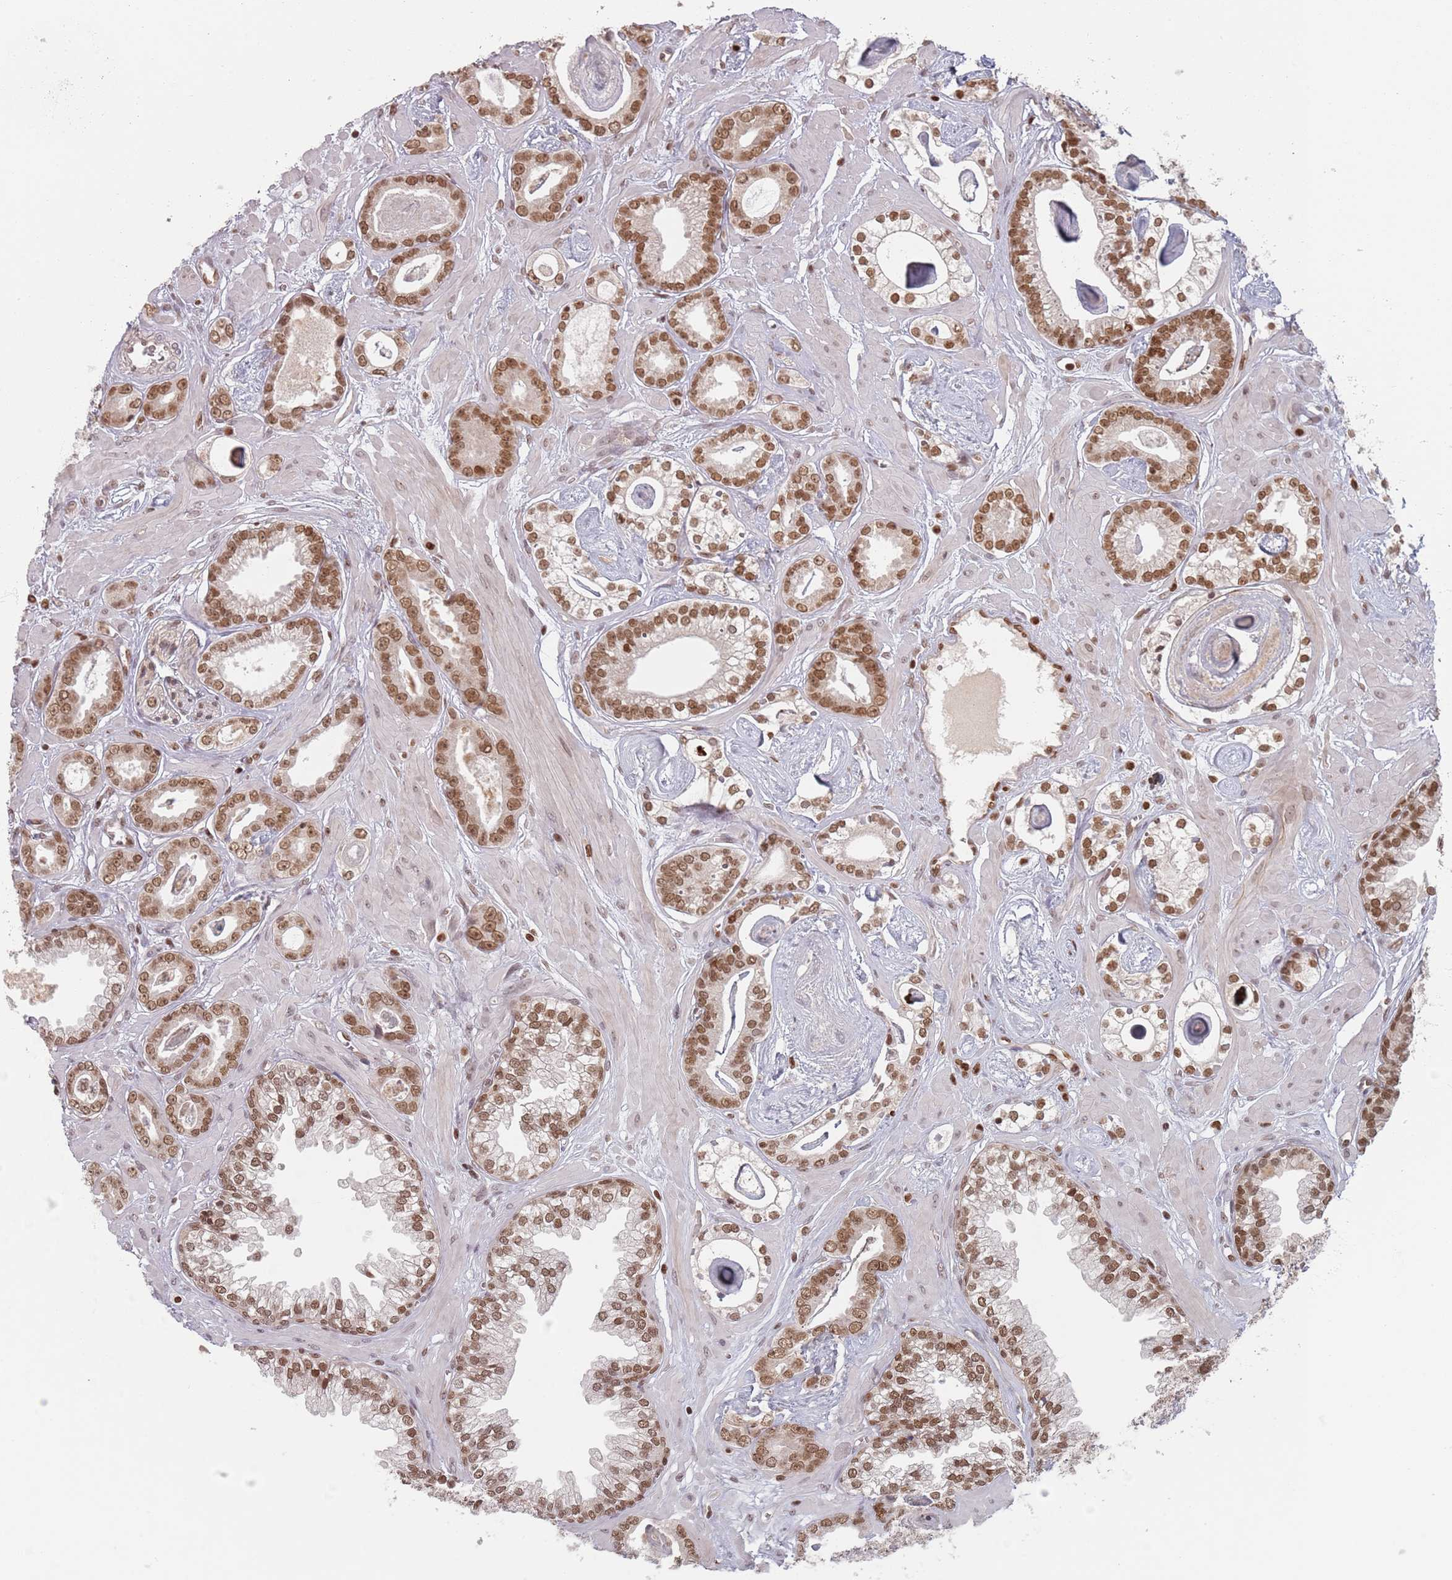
{"staining": {"intensity": "strong", "quantity": ">75%", "location": "cytoplasmic/membranous,nuclear"}, "tissue": "prostate cancer", "cell_type": "Tumor cells", "image_type": "cancer", "snomed": [{"axis": "morphology", "description": "Adenocarcinoma, Low grade"}, {"axis": "topography", "description": "Prostate"}], "caption": "Immunohistochemistry (IHC) staining of prostate low-grade adenocarcinoma, which shows high levels of strong cytoplasmic/membranous and nuclear expression in approximately >75% of tumor cells indicating strong cytoplasmic/membranous and nuclear protein staining. The staining was performed using DAB (brown) for protein detection and nuclei were counterstained in hematoxylin (blue).", "gene": "NUP50", "patient": {"sex": "male", "age": 60}}